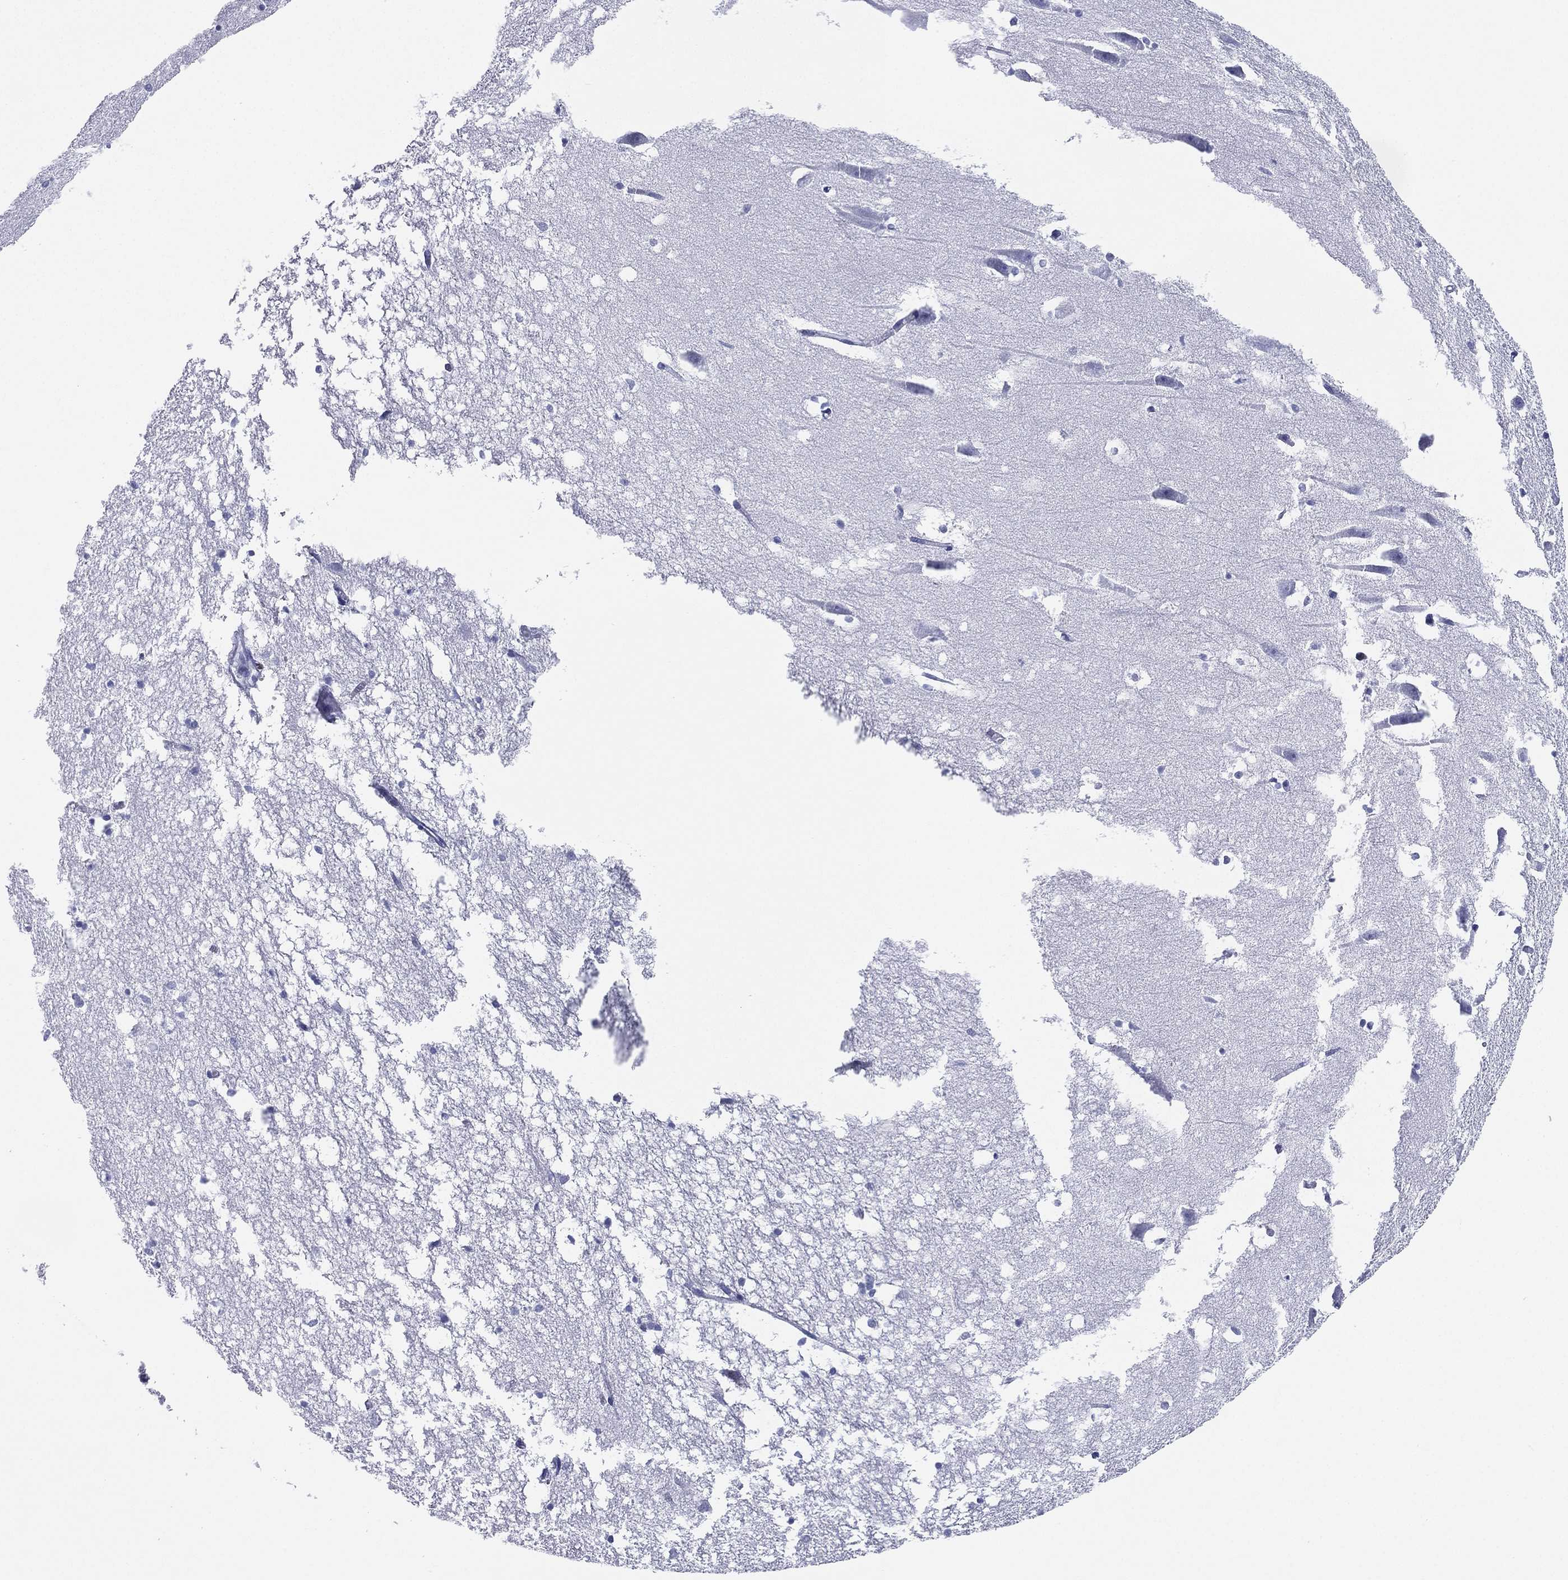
{"staining": {"intensity": "negative", "quantity": "none", "location": "none"}, "tissue": "hippocampus", "cell_type": "Glial cells", "image_type": "normal", "snomed": [{"axis": "morphology", "description": "Normal tissue, NOS"}, {"axis": "topography", "description": "Lateral ventricle wall"}, {"axis": "topography", "description": "Hippocampus"}], "caption": "High magnification brightfield microscopy of benign hippocampus stained with DAB (3,3'-diaminobenzidine) (brown) and counterstained with hematoxylin (blue): glial cells show no significant positivity. (DAB (3,3'-diaminobenzidine) immunohistochemistry (IHC) visualized using brightfield microscopy, high magnification).", "gene": "CD79A", "patient": {"sex": "female", "age": 63}}